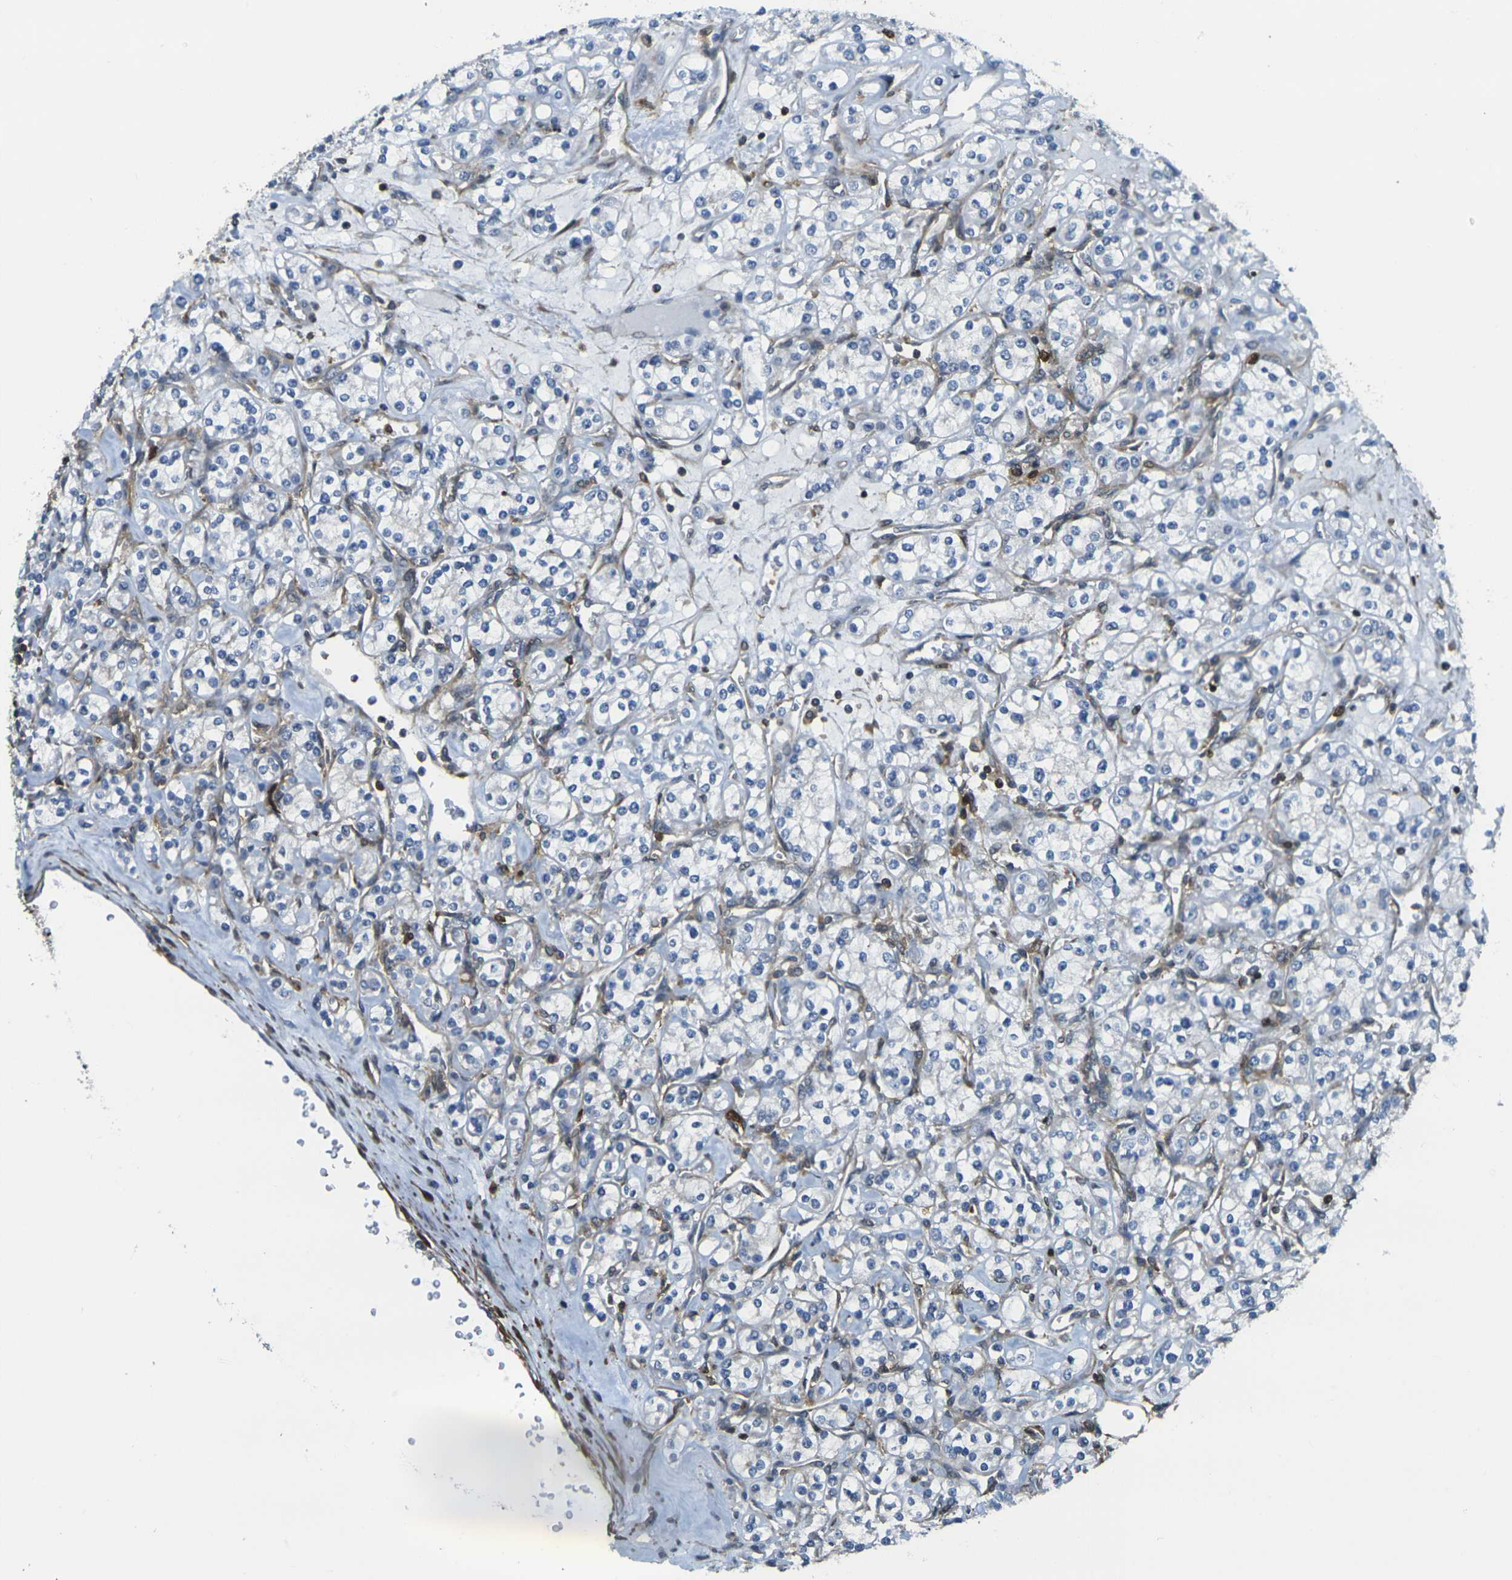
{"staining": {"intensity": "negative", "quantity": "none", "location": "none"}, "tissue": "renal cancer", "cell_type": "Tumor cells", "image_type": "cancer", "snomed": [{"axis": "morphology", "description": "Adenocarcinoma, NOS"}, {"axis": "topography", "description": "Kidney"}], "caption": "Human renal cancer stained for a protein using immunohistochemistry (IHC) displays no positivity in tumor cells.", "gene": "LASP1", "patient": {"sex": "male", "age": 77}}